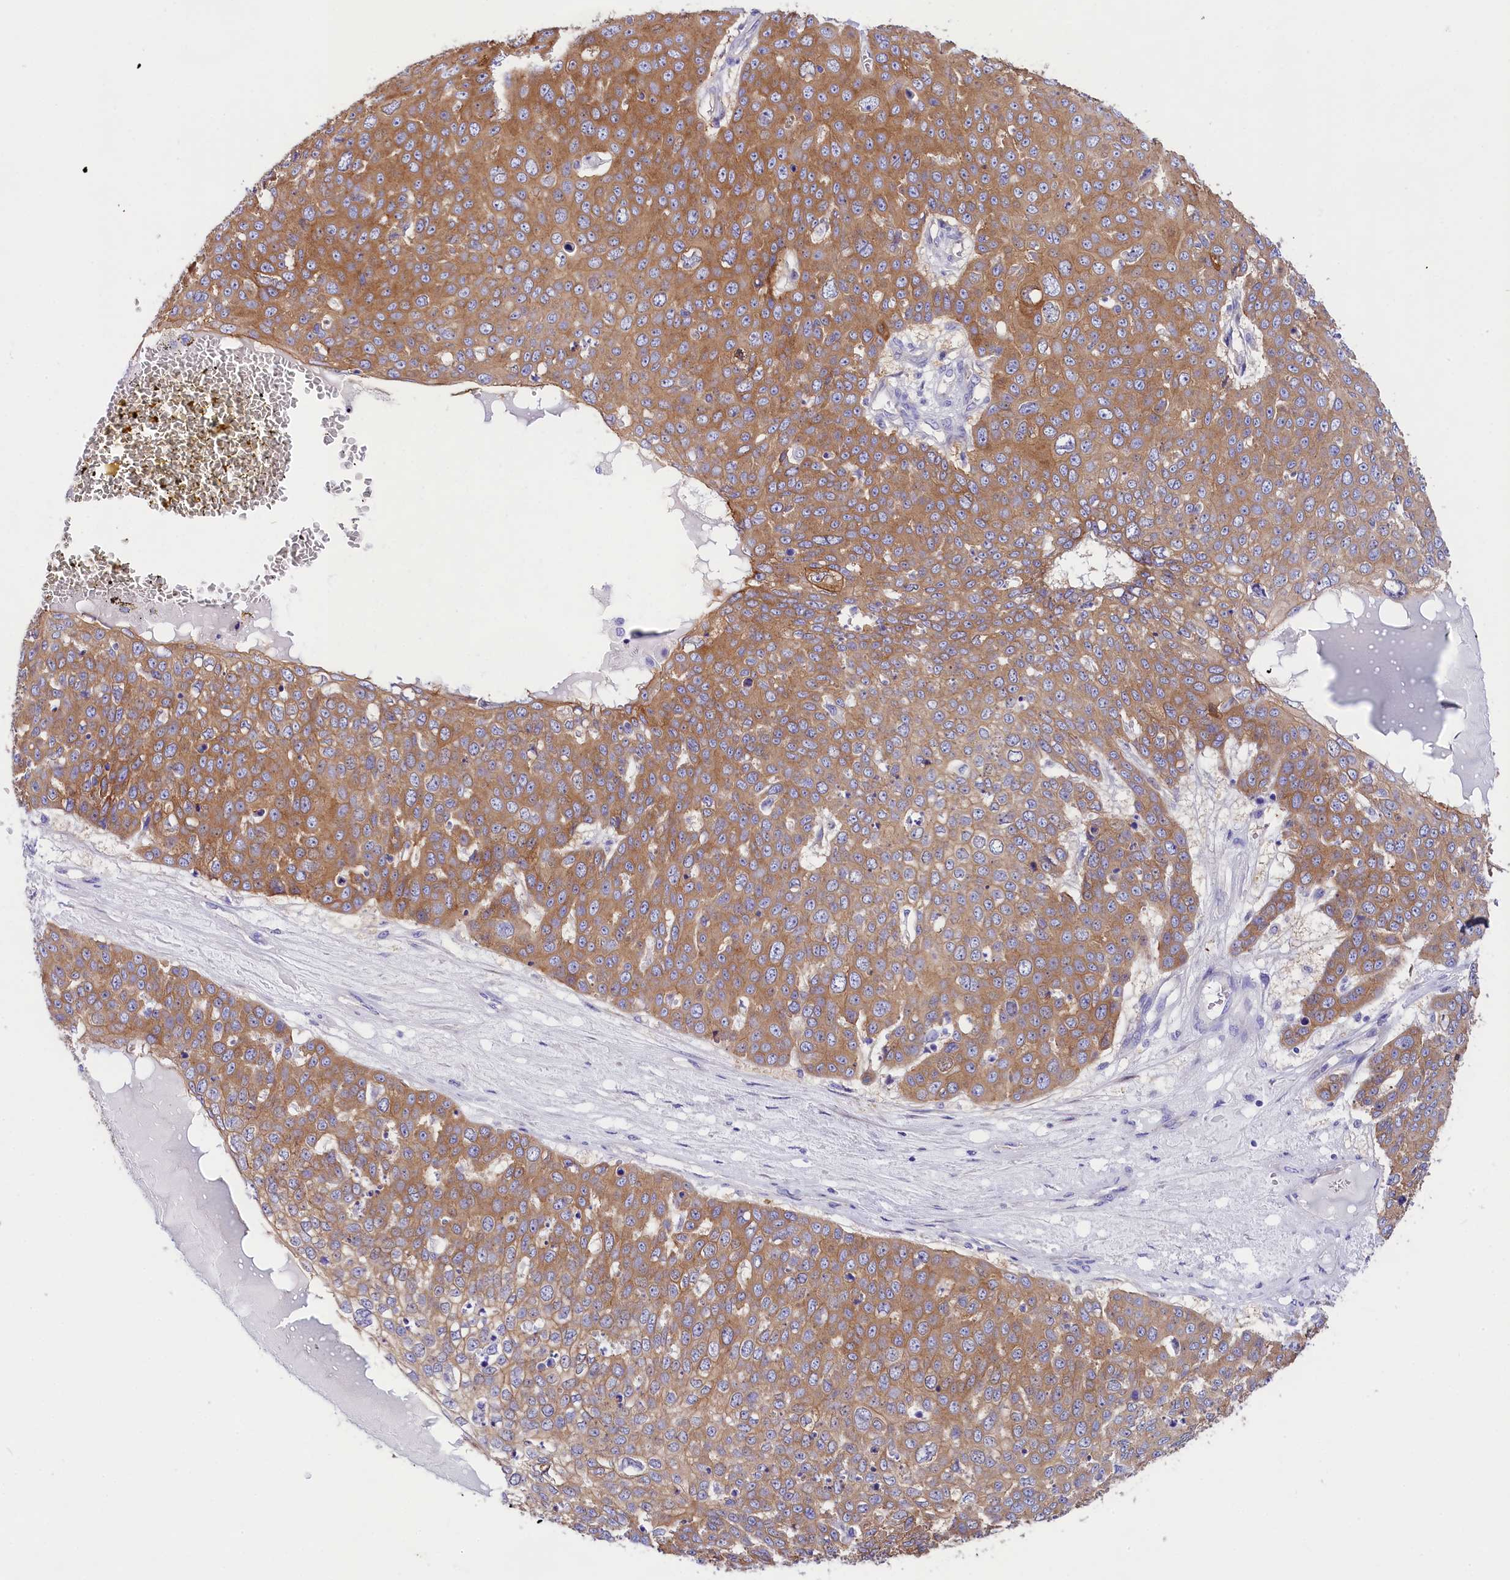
{"staining": {"intensity": "moderate", "quantity": ">75%", "location": "cytoplasmic/membranous"}, "tissue": "skin cancer", "cell_type": "Tumor cells", "image_type": "cancer", "snomed": [{"axis": "morphology", "description": "Squamous cell carcinoma, NOS"}, {"axis": "topography", "description": "Skin"}], "caption": "Immunohistochemical staining of skin cancer exhibits medium levels of moderate cytoplasmic/membranous protein staining in approximately >75% of tumor cells.", "gene": "PPP1R13L", "patient": {"sex": "male", "age": 71}}